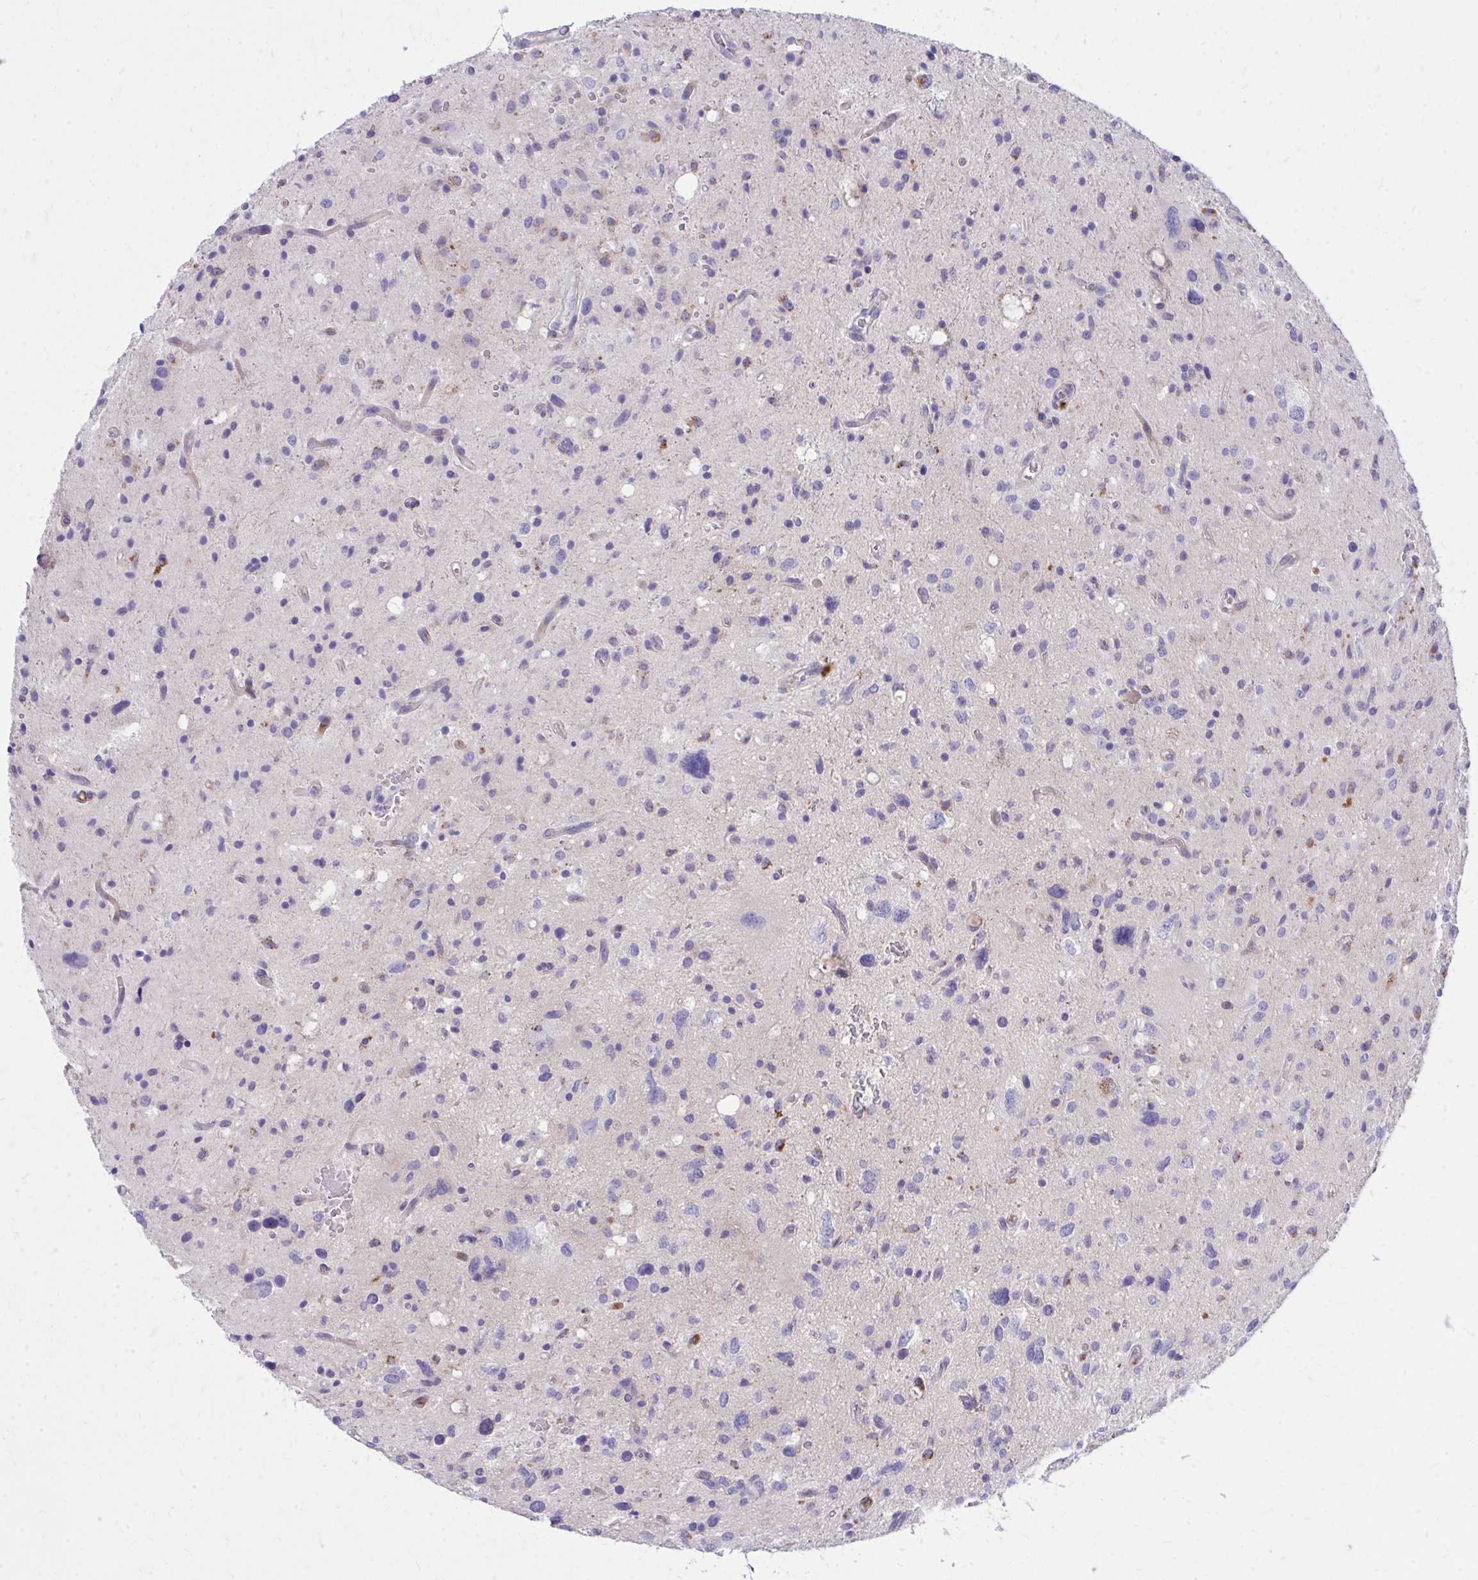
{"staining": {"intensity": "negative", "quantity": "none", "location": "none"}, "tissue": "glioma", "cell_type": "Tumor cells", "image_type": "cancer", "snomed": [{"axis": "morphology", "description": "Glioma, malignant, Low grade"}, {"axis": "topography", "description": "Brain"}], "caption": "Immunohistochemistry of malignant glioma (low-grade) exhibits no staining in tumor cells.", "gene": "TP53I11", "patient": {"sex": "female", "age": 58}}